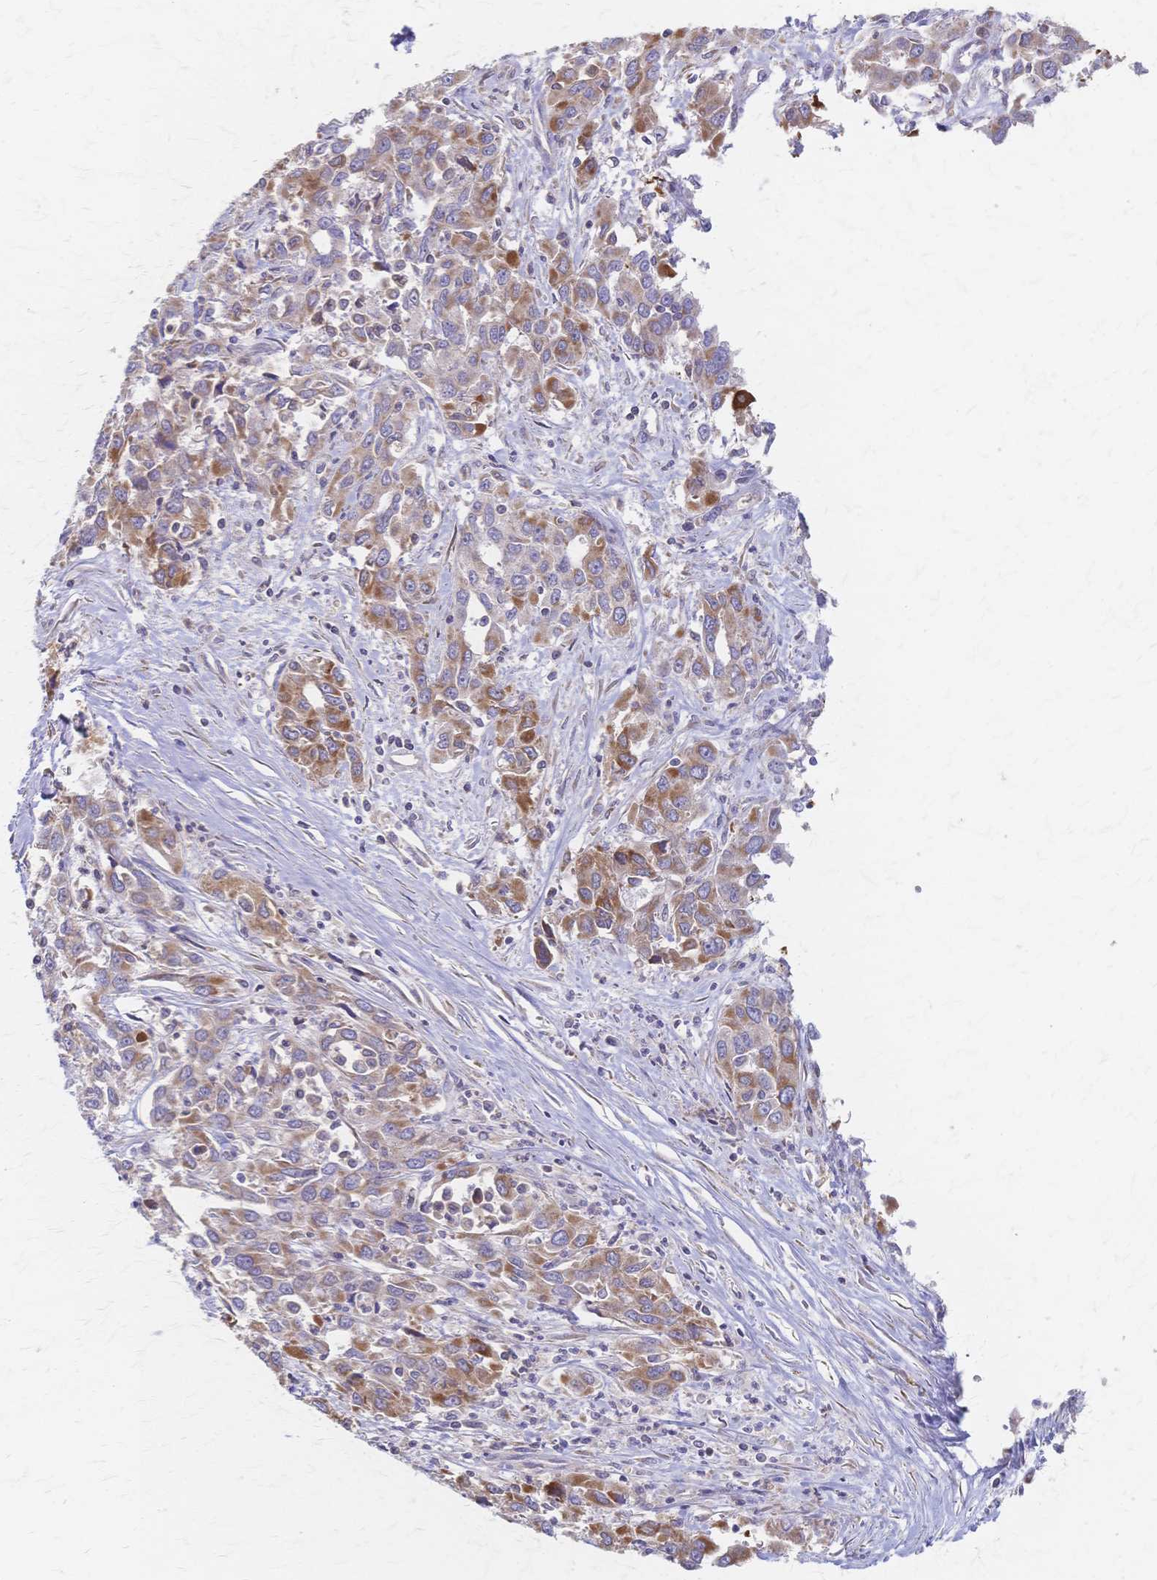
{"staining": {"intensity": "moderate", "quantity": "25%-75%", "location": "cytoplasmic/membranous"}, "tissue": "liver cancer", "cell_type": "Tumor cells", "image_type": "cancer", "snomed": [{"axis": "morphology", "description": "Carcinoma, Hepatocellular, NOS"}, {"axis": "topography", "description": "Liver"}], "caption": "Liver cancer was stained to show a protein in brown. There is medium levels of moderate cytoplasmic/membranous expression in approximately 25%-75% of tumor cells.", "gene": "CYB5A", "patient": {"sex": "male", "age": 63}}